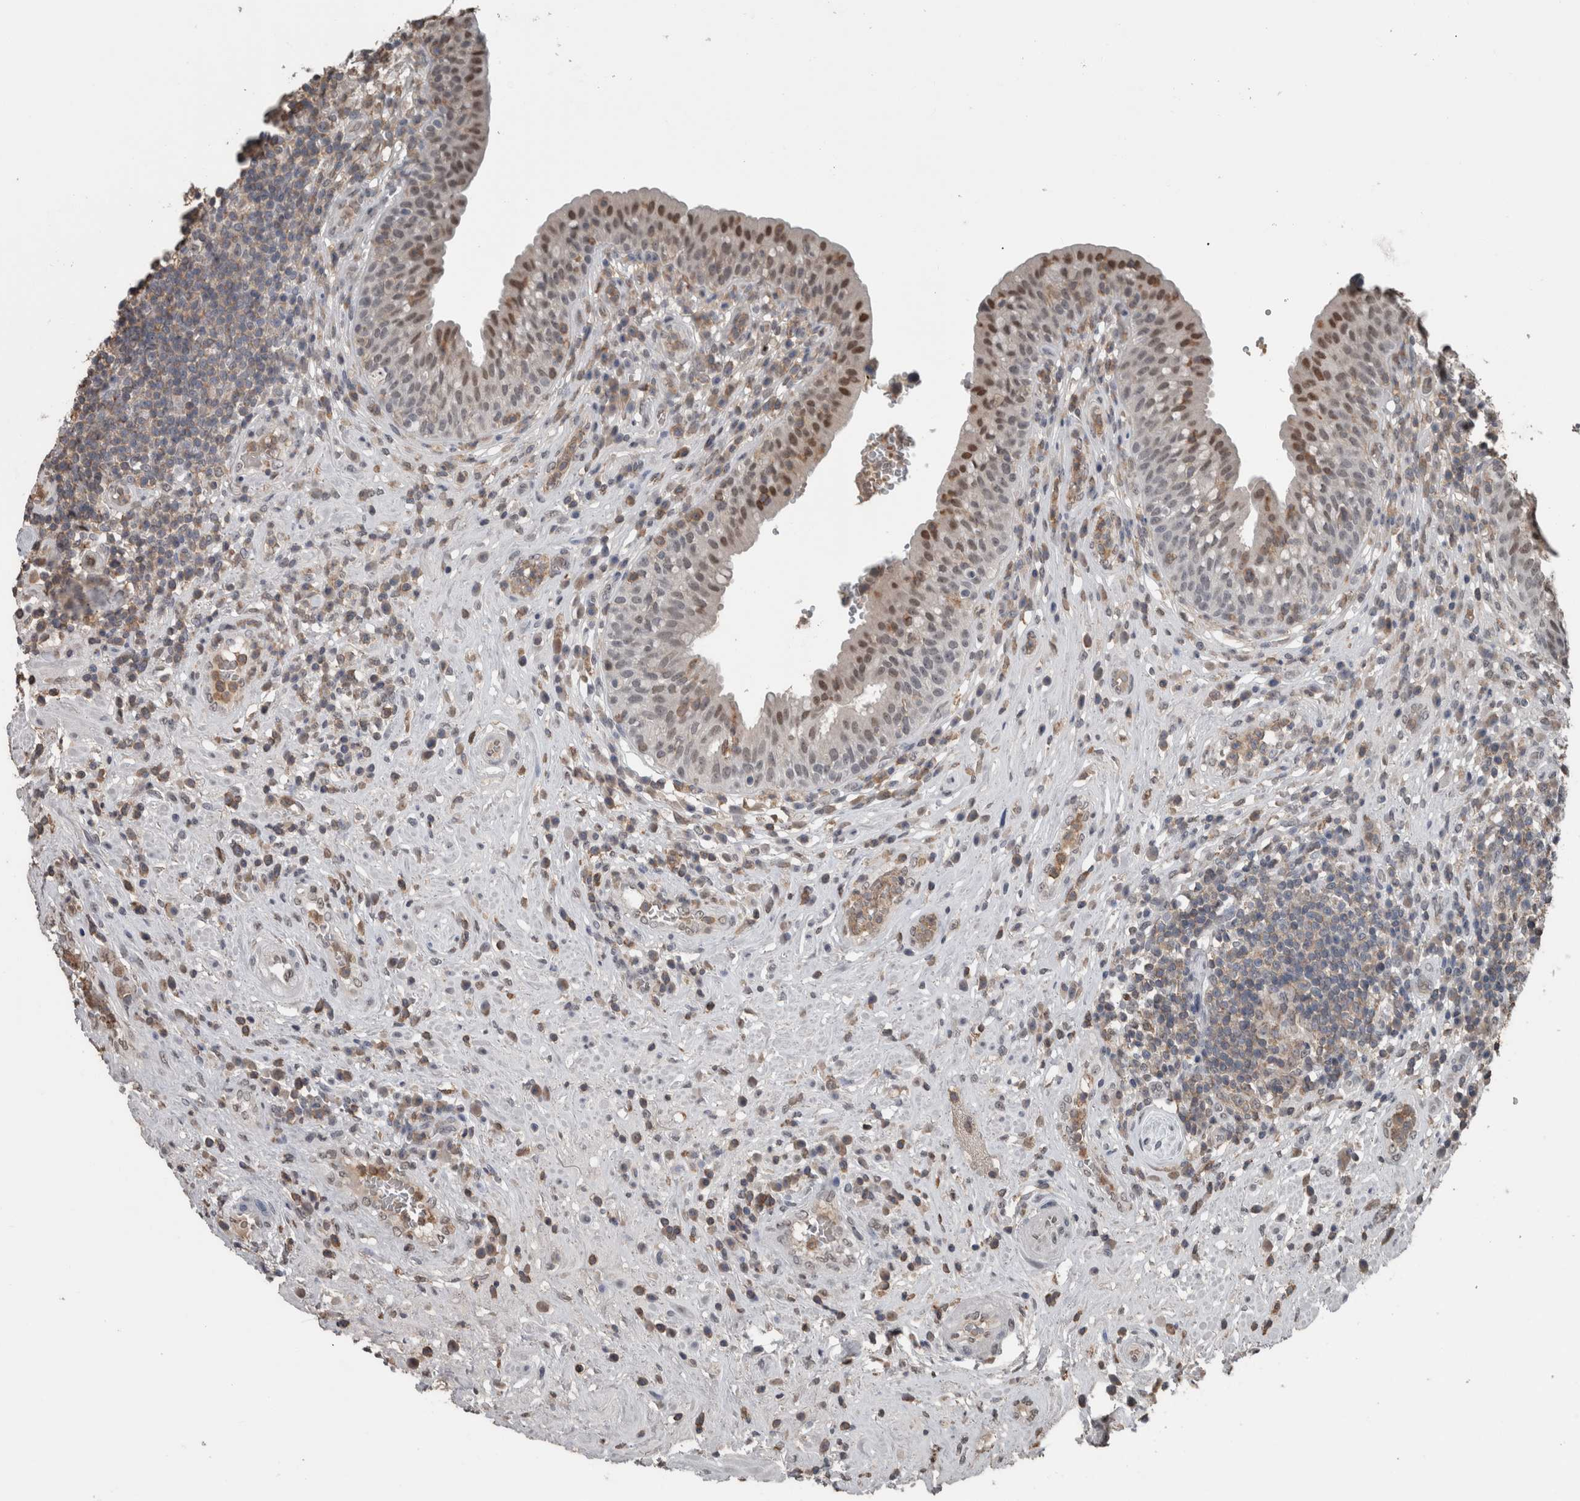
{"staining": {"intensity": "strong", "quantity": "25%-75%", "location": "nuclear"}, "tissue": "urinary bladder", "cell_type": "Urothelial cells", "image_type": "normal", "snomed": [{"axis": "morphology", "description": "Normal tissue, NOS"}, {"axis": "topography", "description": "Urinary bladder"}], "caption": "Immunohistochemical staining of unremarkable human urinary bladder demonstrates 25%-75% levels of strong nuclear protein expression in about 25%-75% of urothelial cells. The staining is performed using DAB (3,3'-diaminobenzidine) brown chromogen to label protein expression. The nuclei are counter-stained blue using hematoxylin.", "gene": "MAFF", "patient": {"sex": "female", "age": 62}}